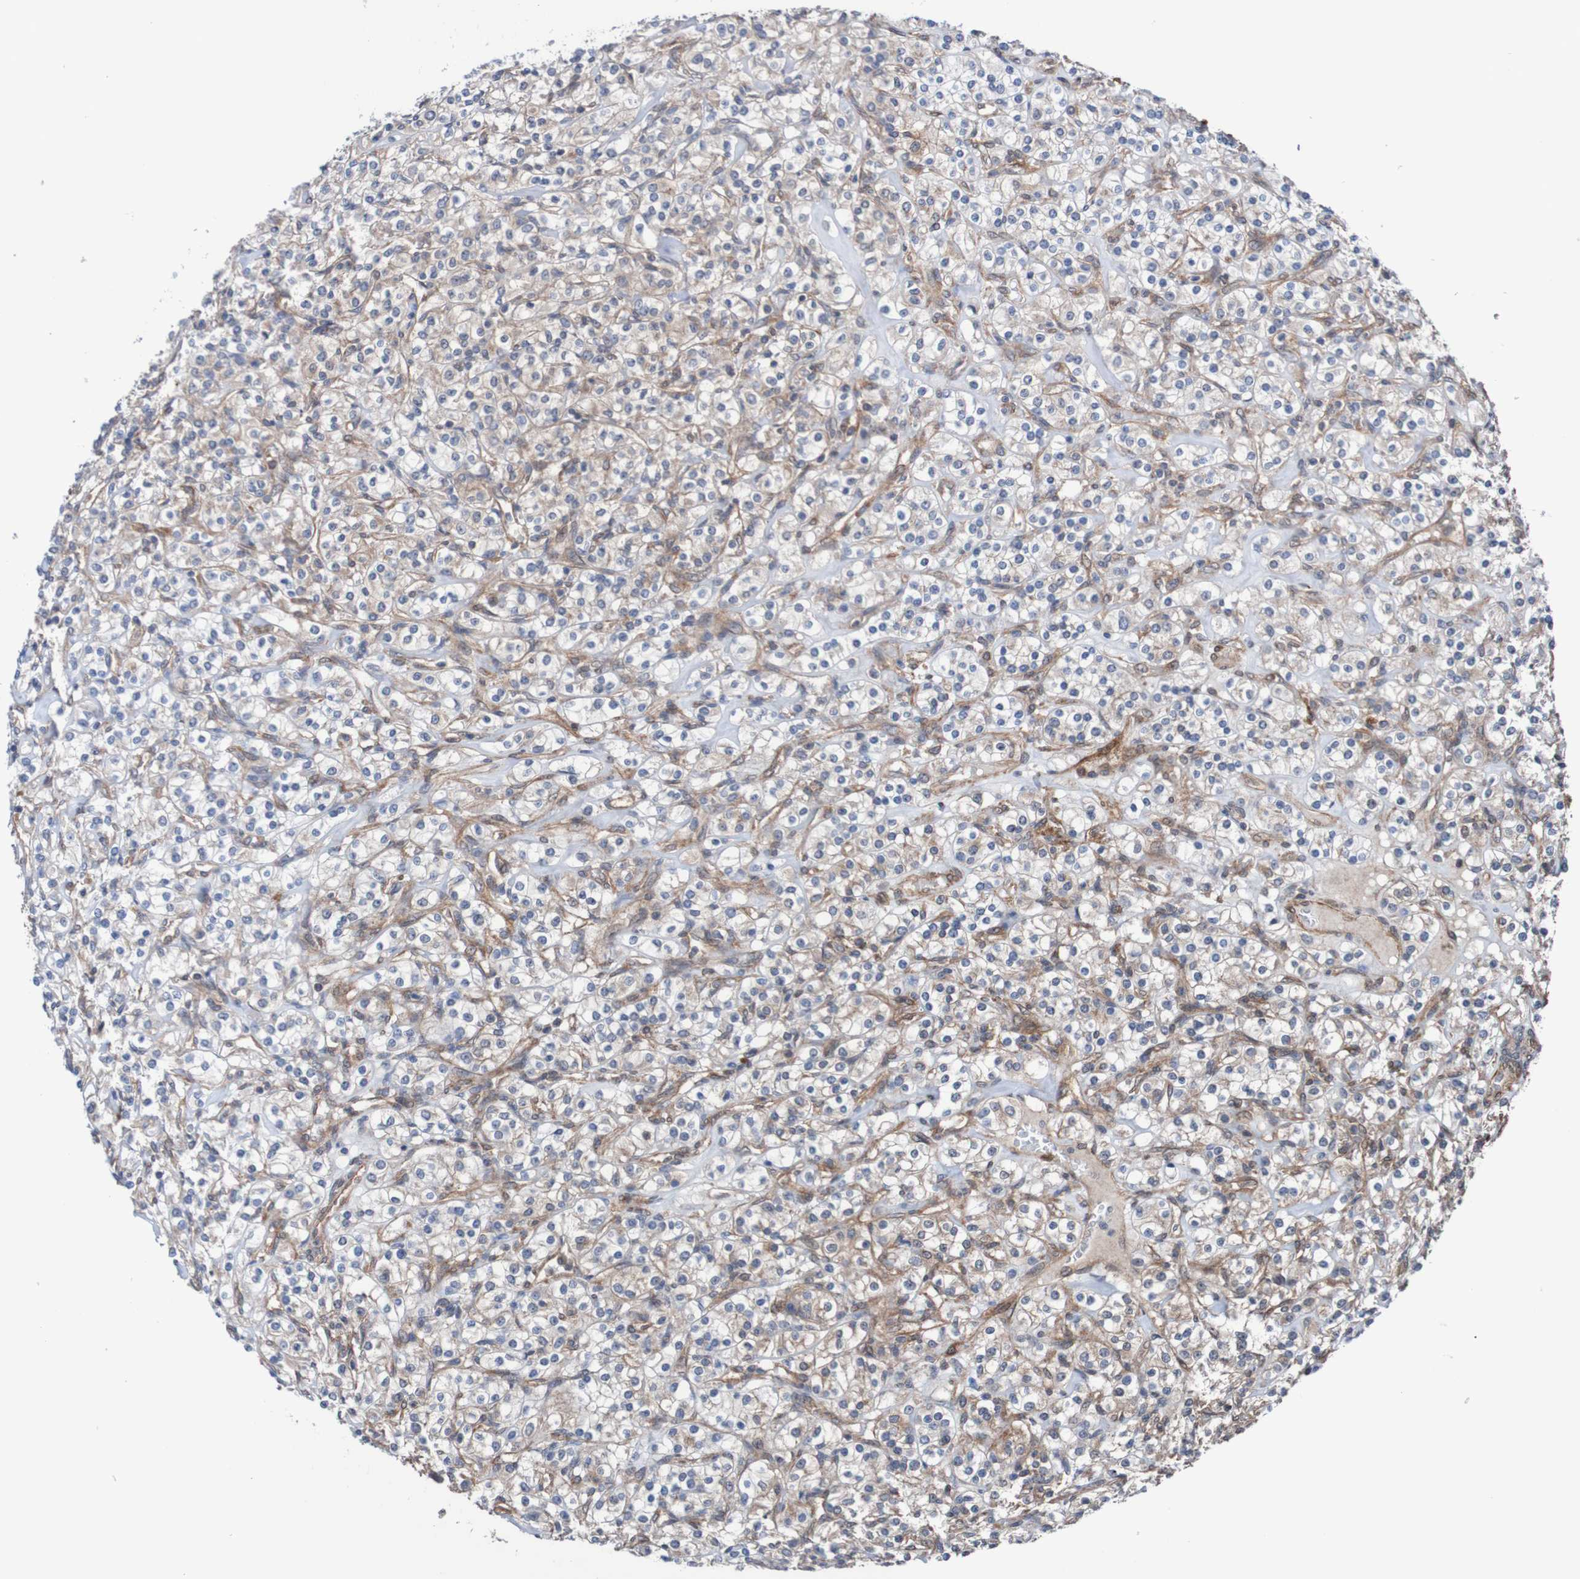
{"staining": {"intensity": "negative", "quantity": "none", "location": "none"}, "tissue": "renal cancer", "cell_type": "Tumor cells", "image_type": "cancer", "snomed": [{"axis": "morphology", "description": "Adenocarcinoma, NOS"}, {"axis": "topography", "description": "Kidney"}], "caption": "This is an immunohistochemistry histopathology image of human renal adenocarcinoma. There is no staining in tumor cells.", "gene": "RIGI", "patient": {"sex": "male", "age": 77}}